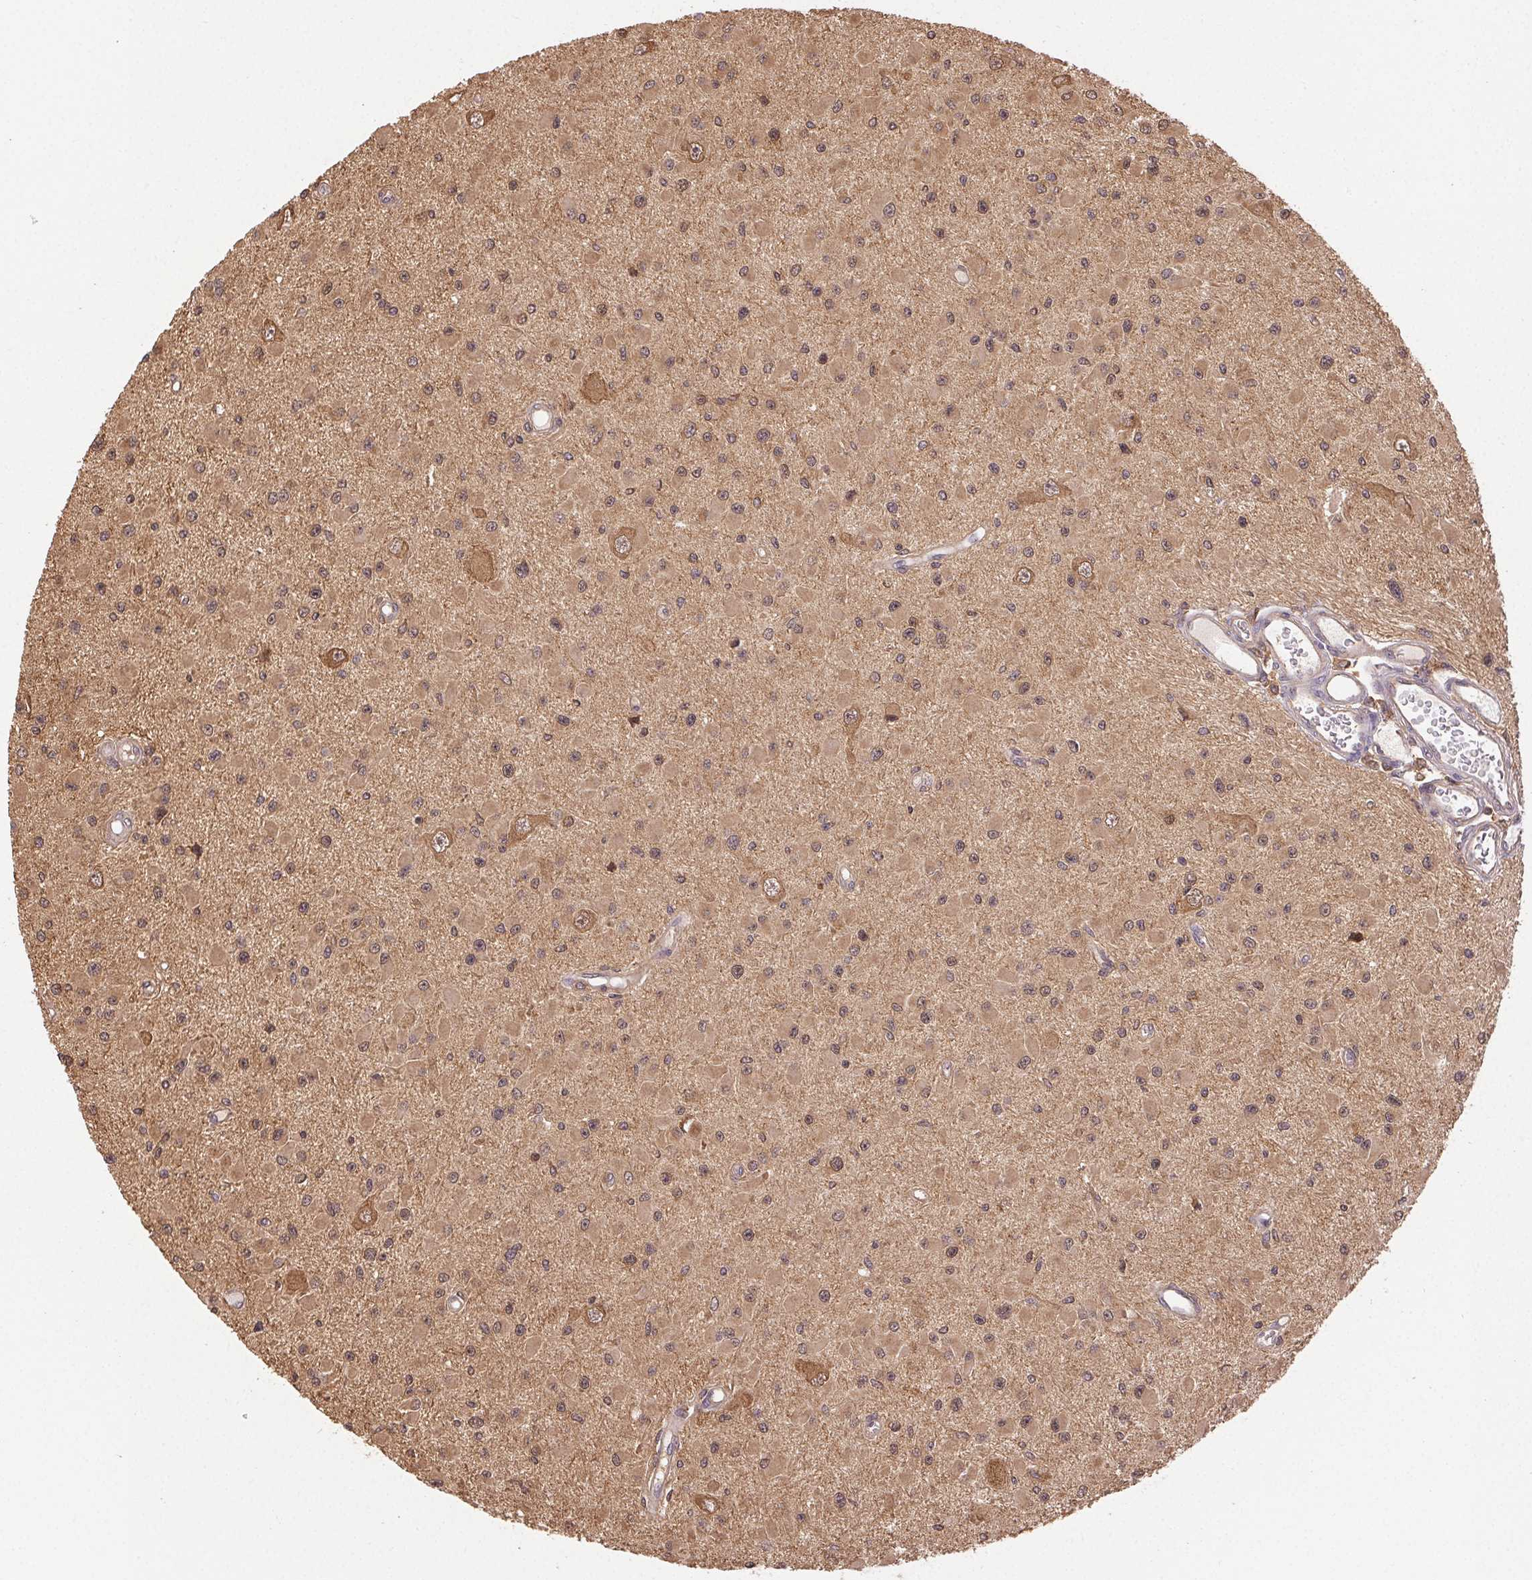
{"staining": {"intensity": "moderate", "quantity": "25%-75%", "location": "cytoplasmic/membranous"}, "tissue": "glioma", "cell_type": "Tumor cells", "image_type": "cancer", "snomed": [{"axis": "morphology", "description": "Glioma, malignant, High grade"}, {"axis": "topography", "description": "Brain"}], "caption": "High-grade glioma (malignant) tissue demonstrates moderate cytoplasmic/membranous staining in about 25%-75% of tumor cells, visualized by immunohistochemistry.", "gene": "GDI2", "patient": {"sex": "male", "age": 54}}